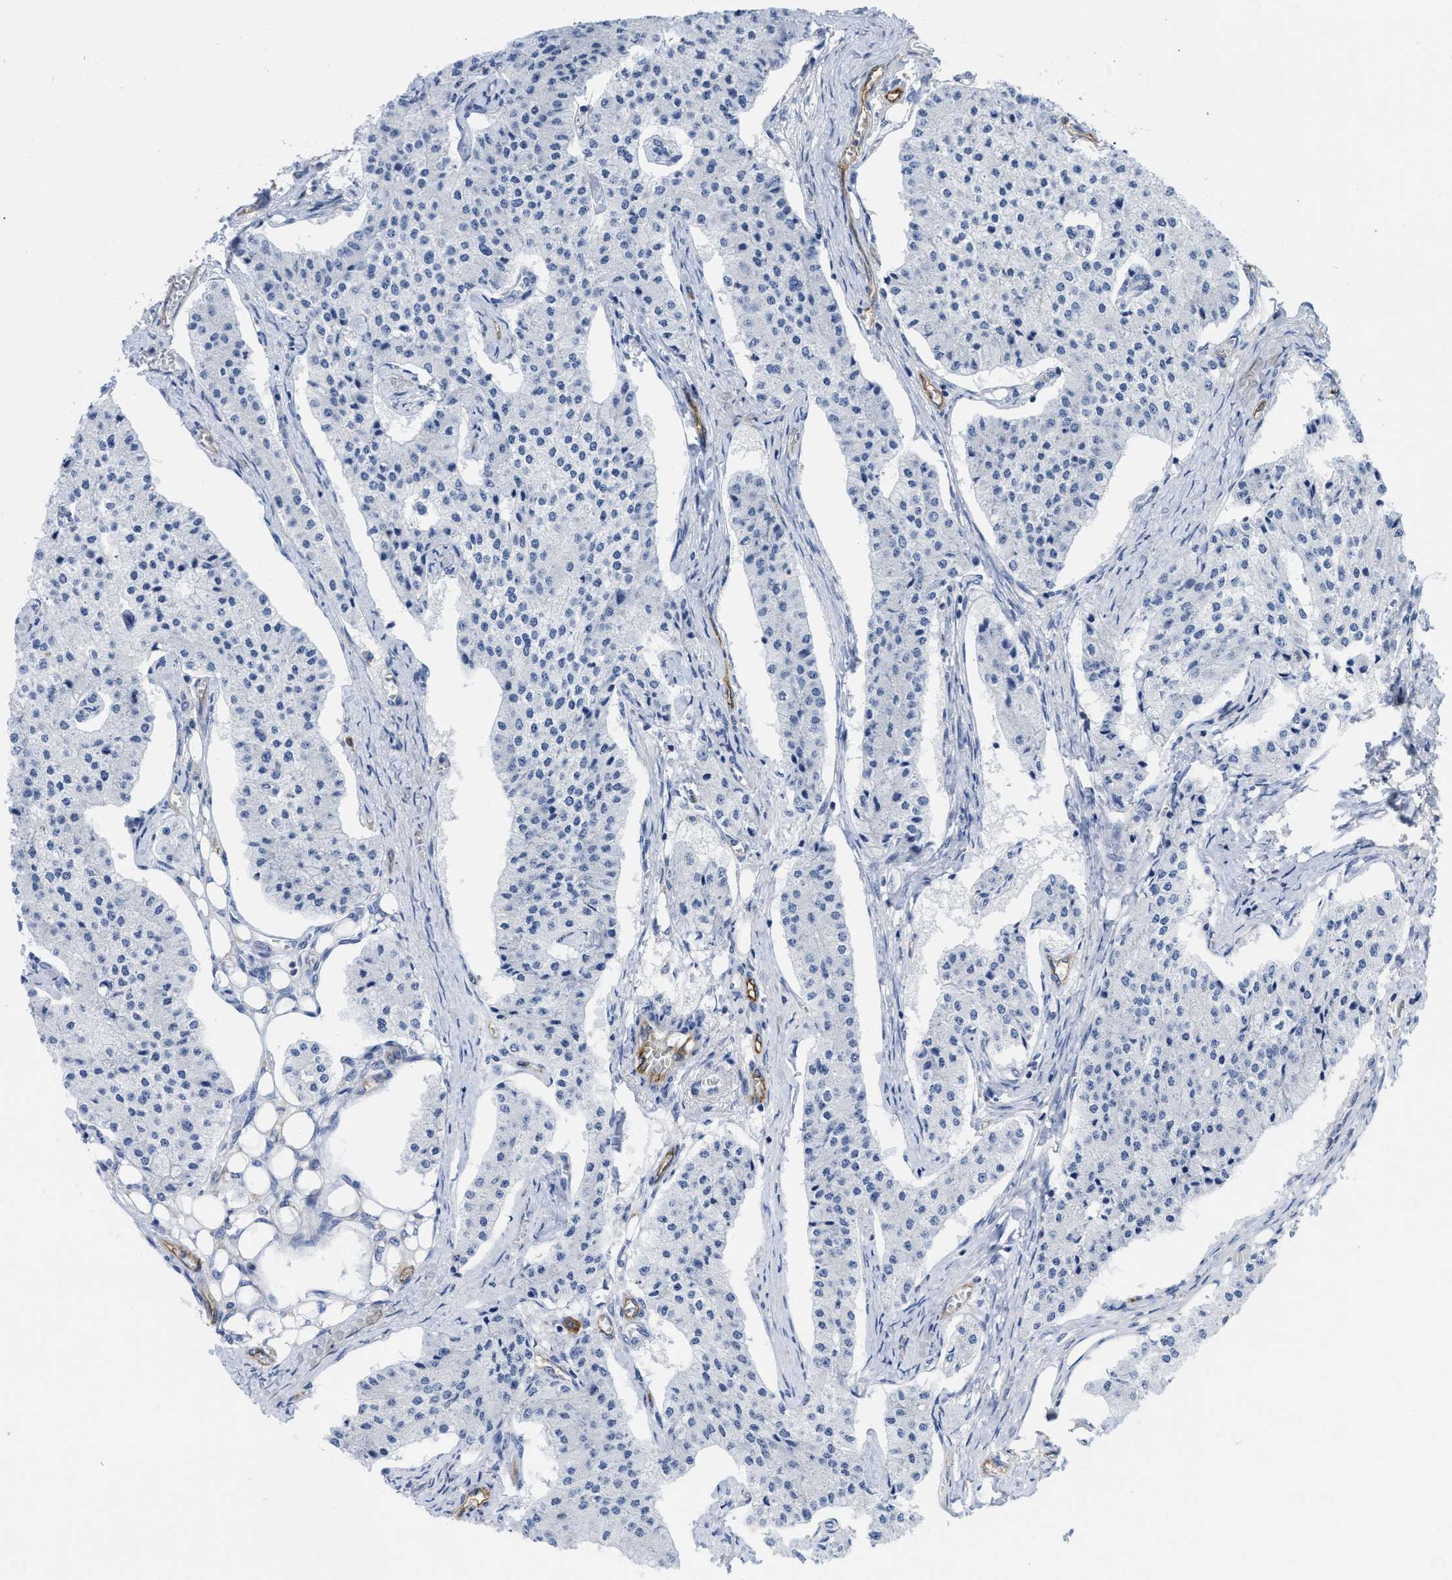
{"staining": {"intensity": "negative", "quantity": "none", "location": "none"}, "tissue": "carcinoid", "cell_type": "Tumor cells", "image_type": "cancer", "snomed": [{"axis": "morphology", "description": "Carcinoid, malignant, NOS"}, {"axis": "topography", "description": "Colon"}], "caption": "This is an IHC photomicrograph of malignant carcinoid. There is no positivity in tumor cells.", "gene": "ACKR1", "patient": {"sex": "female", "age": 52}}